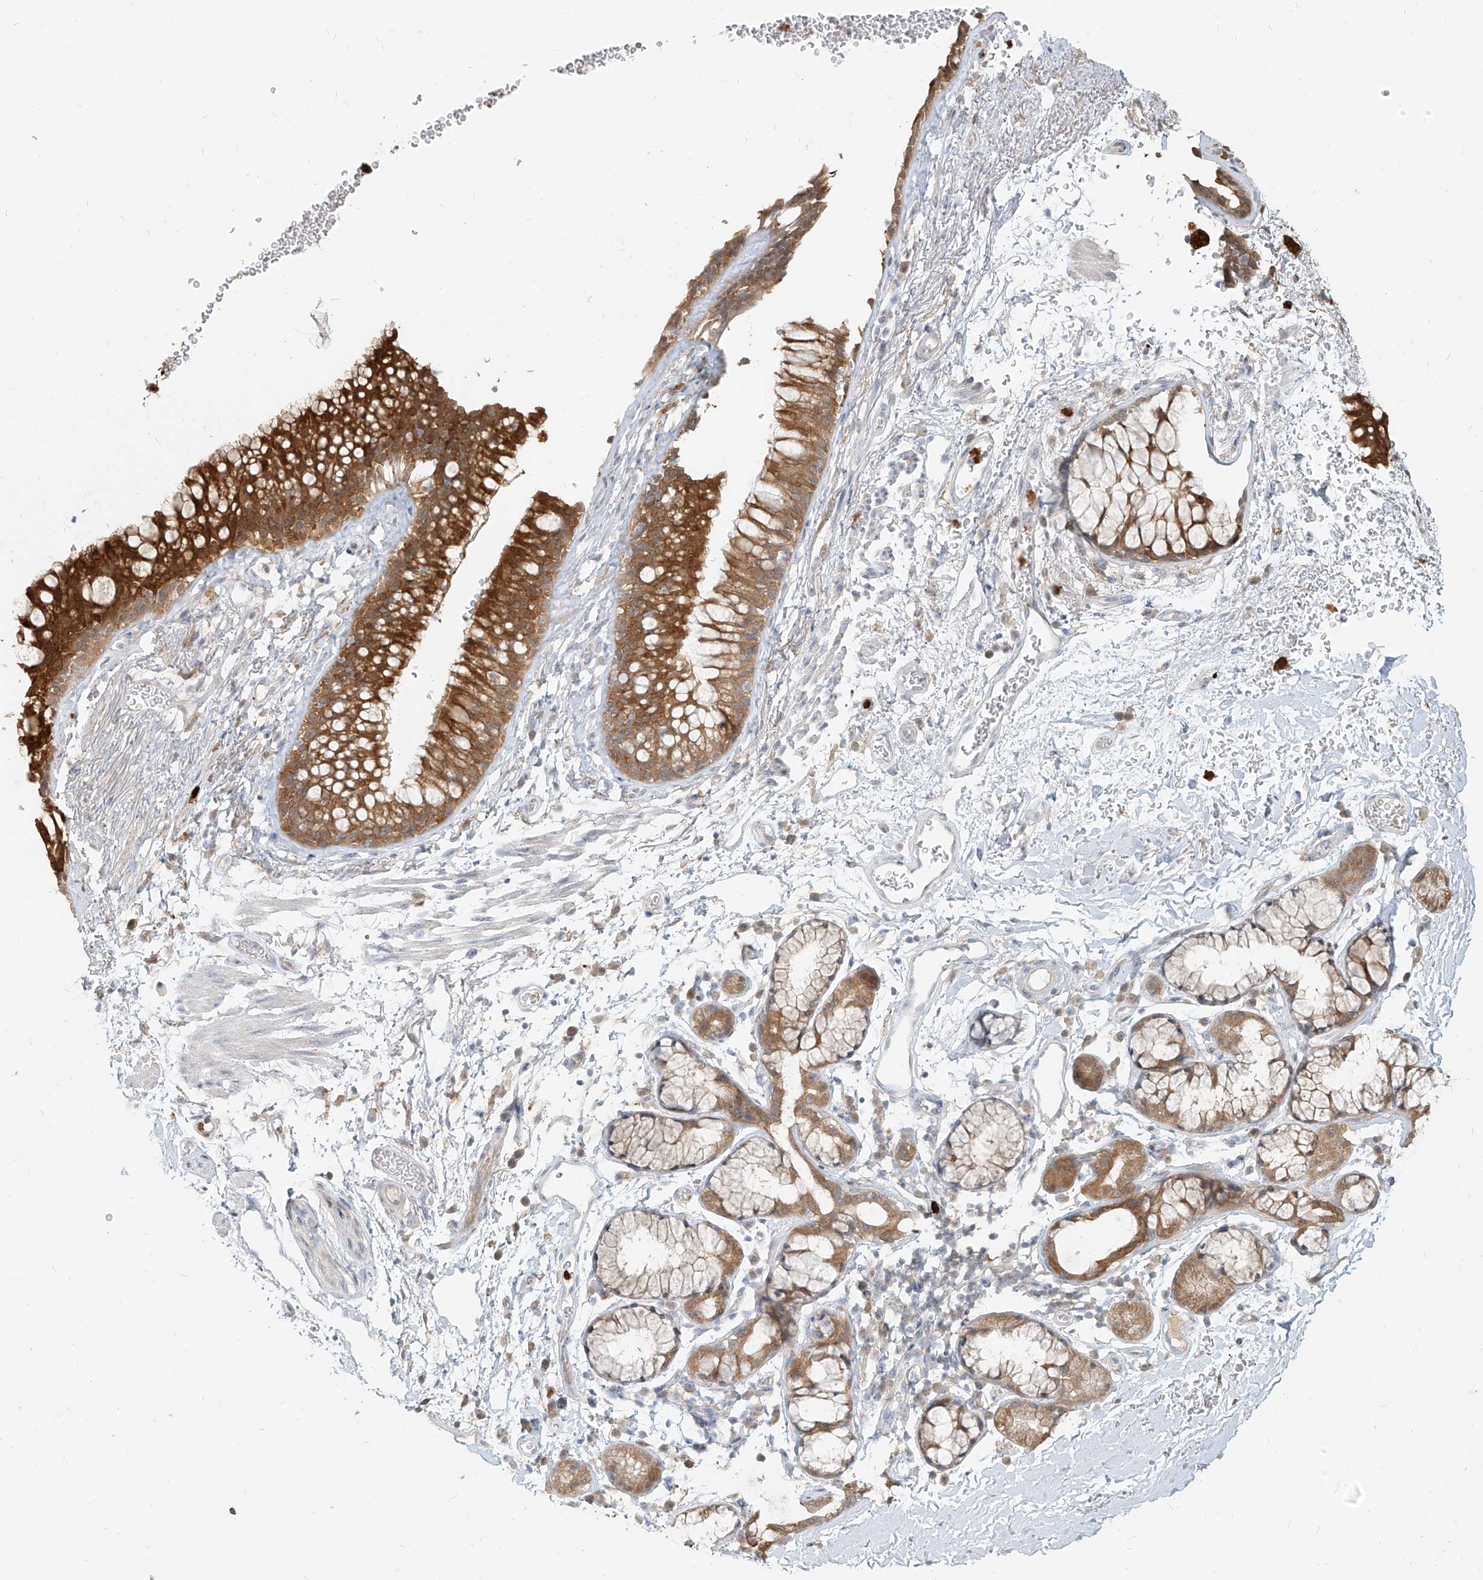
{"staining": {"intensity": "moderate", "quantity": ">75%", "location": "cytoplasmic/membranous"}, "tissue": "bronchus", "cell_type": "Respiratory epithelial cells", "image_type": "normal", "snomed": [{"axis": "morphology", "description": "Normal tissue, NOS"}, {"axis": "topography", "description": "Cartilage tissue"}, {"axis": "topography", "description": "Bronchus"}], "caption": "Immunohistochemistry (IHC) of unremarkable human bronchus shows medium levels of moderate cytoplasmic/membranous expression in about >75% of respiratory epithelial cells.", "gene": "PGD", "patient": {"sex": "female", "age": 53}}